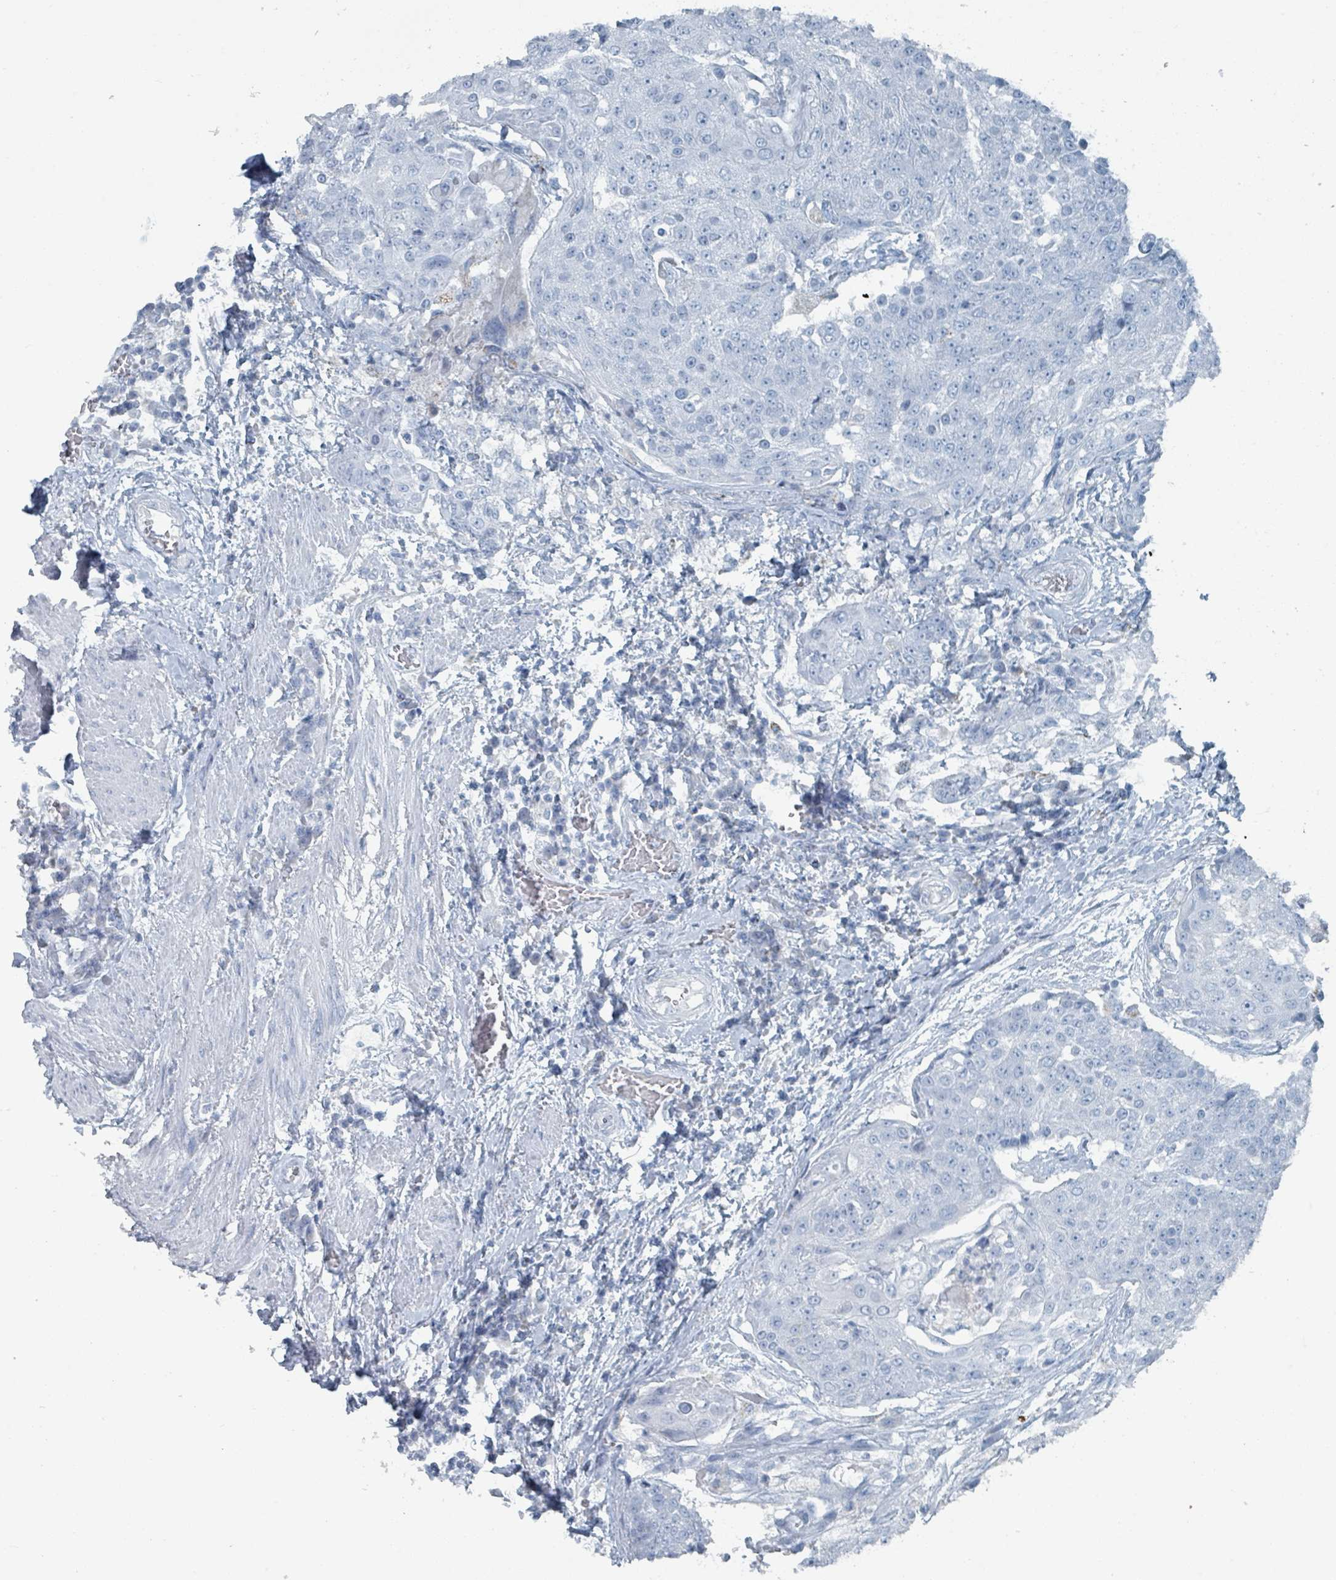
{"staining": {"intensity": "negative", "quantity": "none", "location": "none"}, "tissue": "urothelial cancer", "cell_type": "Tumor cells", "image_type": "cancer", "snomed": [{"axis": "morphology", "description": "Urothelial carcinoma, High grade"}, {"axis": "topography", "description": "Urinary bladder"}], "caption": "This is a image of immunohistochemistry staining of high-grade urothelial carcinoma, which shows no positivity in tumor cells.", "gene": "GAMT", "patient": {"sex": "female", "age": 63}}